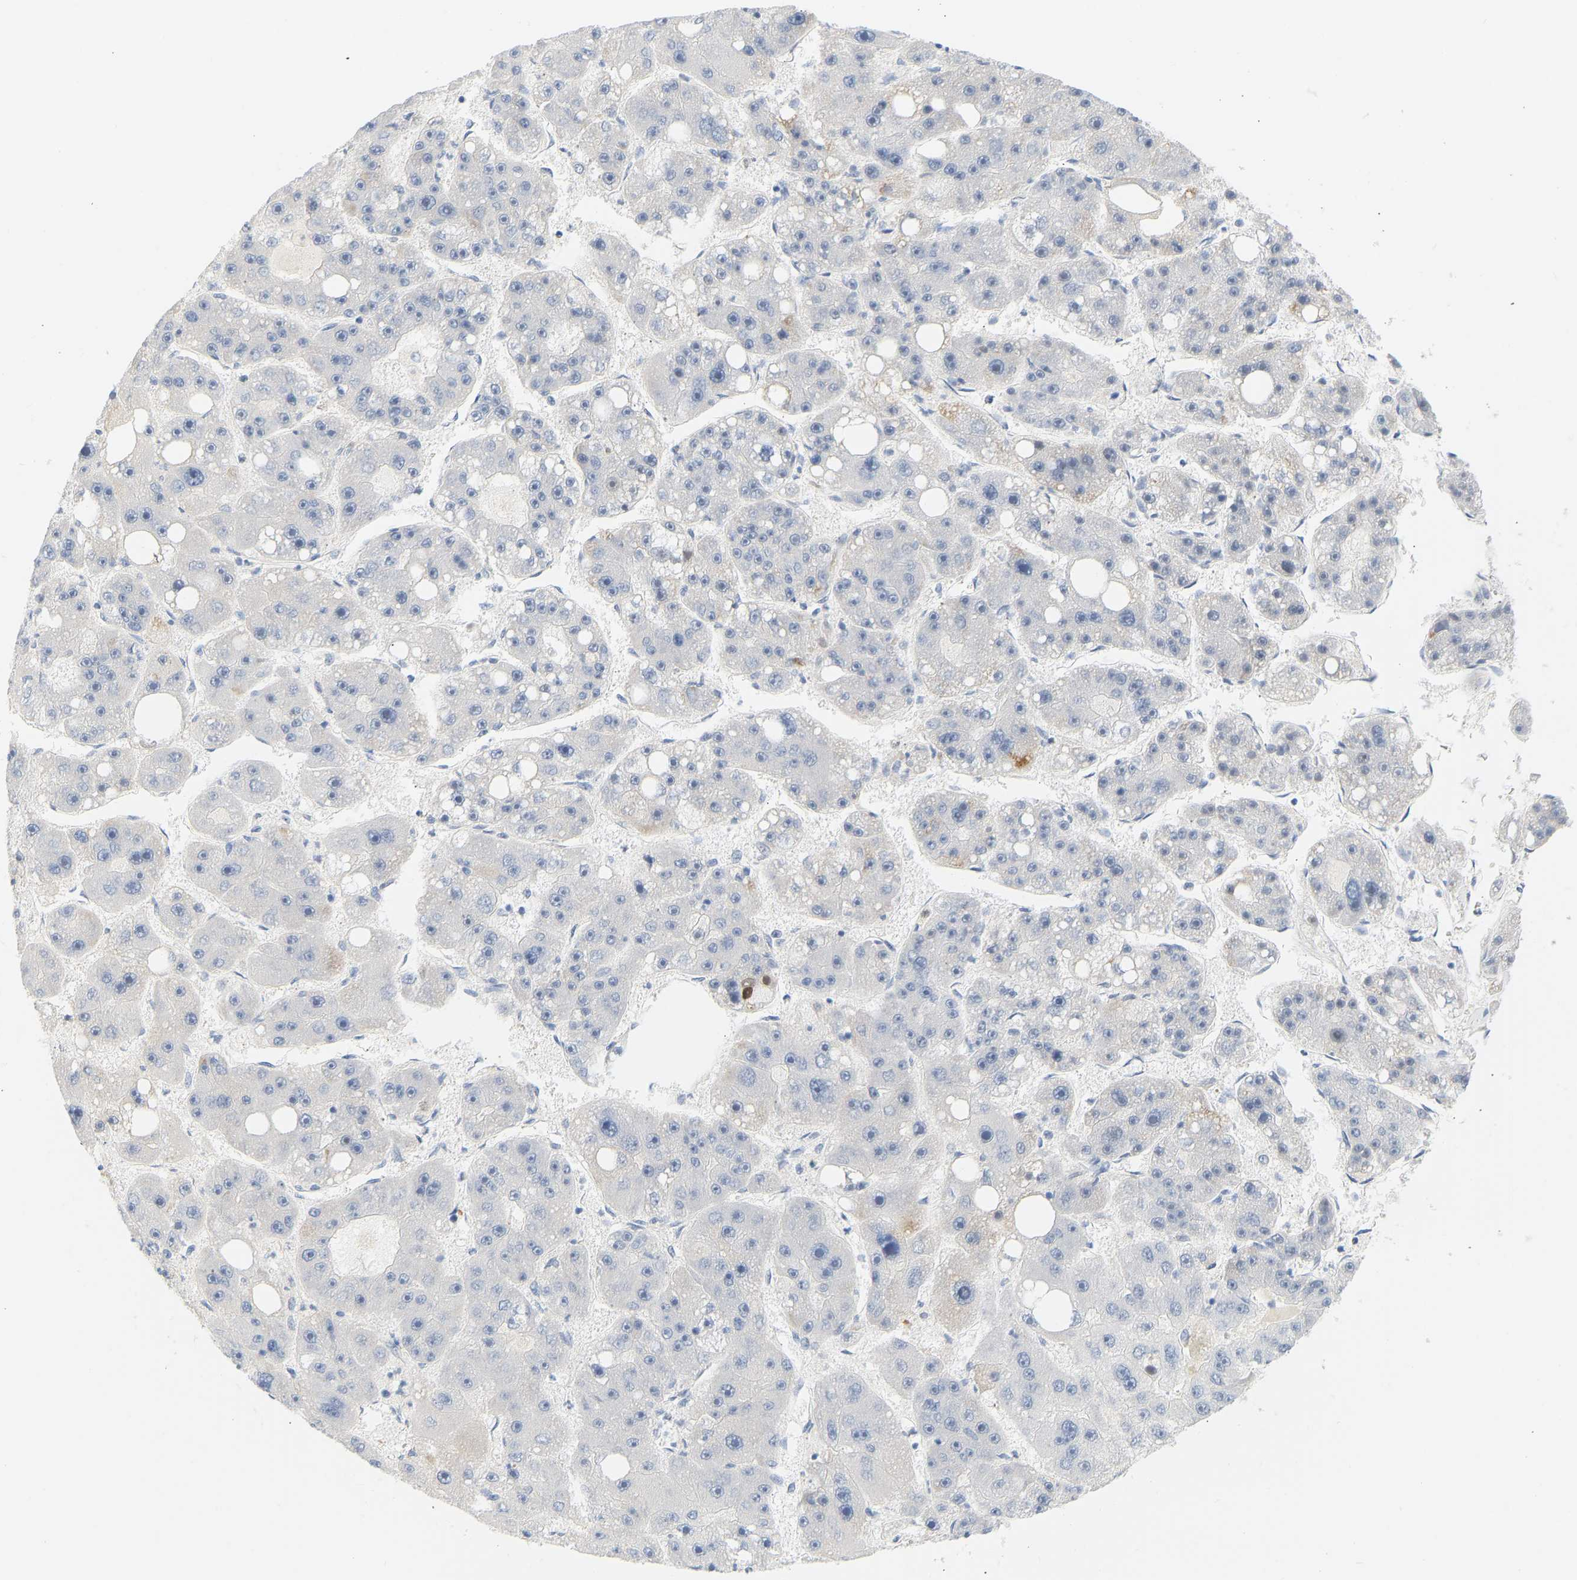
{"staining": {"intensity": "negative", "quantity": "none", "location": "none"}, "tissue": "liver cancer", "cell_type": "Tumor cells", "image_type": "cancer", "snomed": [{"axis": "morphology", "description": "Carcinoma, Hepatocellular, NOS"}, {"axis": "topography", "description": "Liver"}], "caption": "There is no significant staining in tumor cells of hepatocellular carcinoma (liver).", "gene": "SLC30A7", "patient": {"sex": "female", "age": 61}}